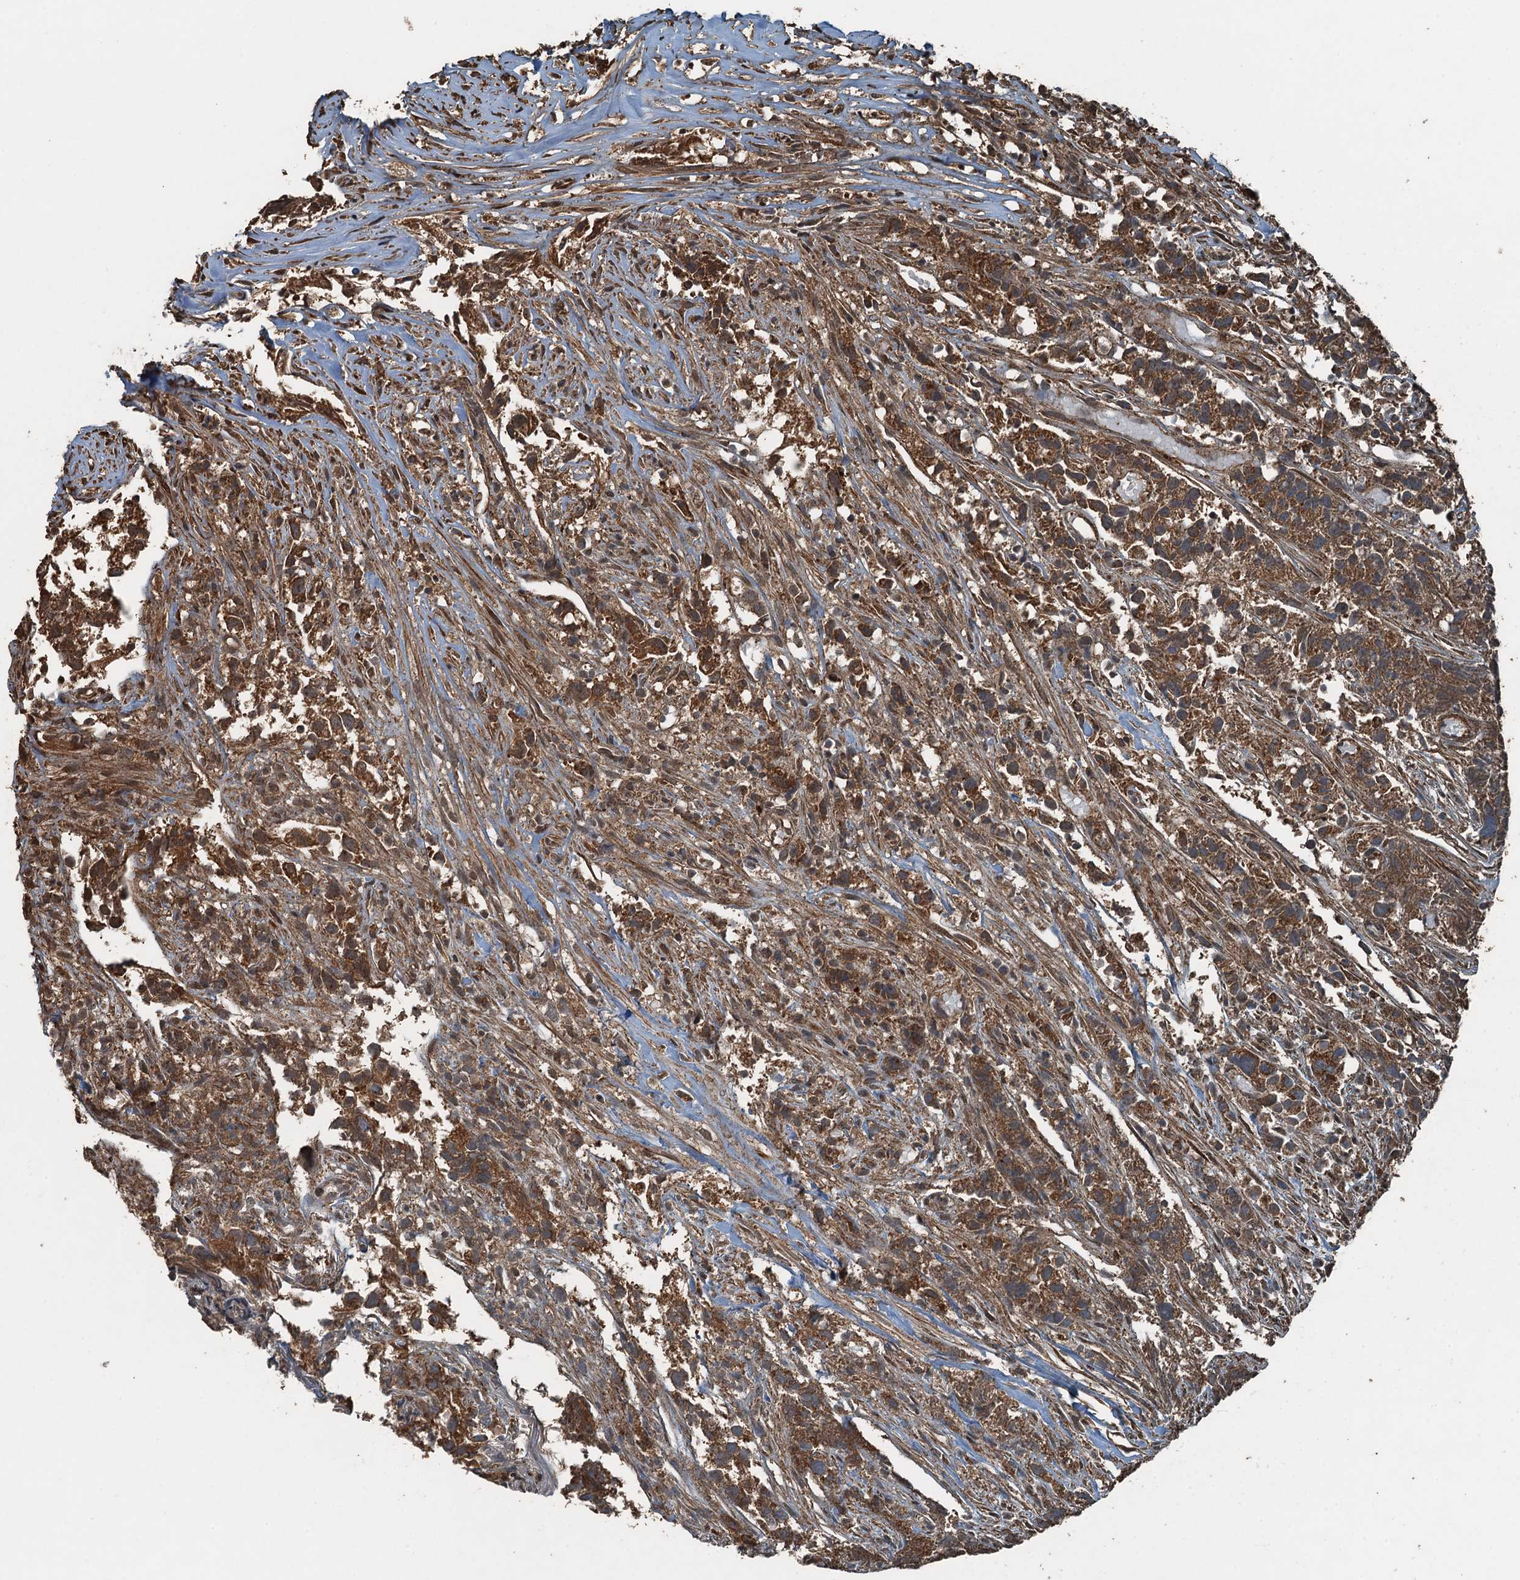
{"staining": {"intensity": "moderate", "quantity": ">75%", "location": "cytoplasmic/membranous"}, "tissue": "urothelial cancer", "cell_type": "Tumor cells", "image_type": "cancer", "snomed": [{"axis": "morphology", "description": "Urothelial carcinoma, High grade"}, {"axis": "topography", "description": "Urinary bladder"}], "caption": "DAB immunohistochemical staining of urothelial cancer reveals moderate cytoplasmic/membranous protein staining in approximately >75% of tumor cells.", "gene": "TCTN1", "patient": {"sex": "female", "age": 75}}